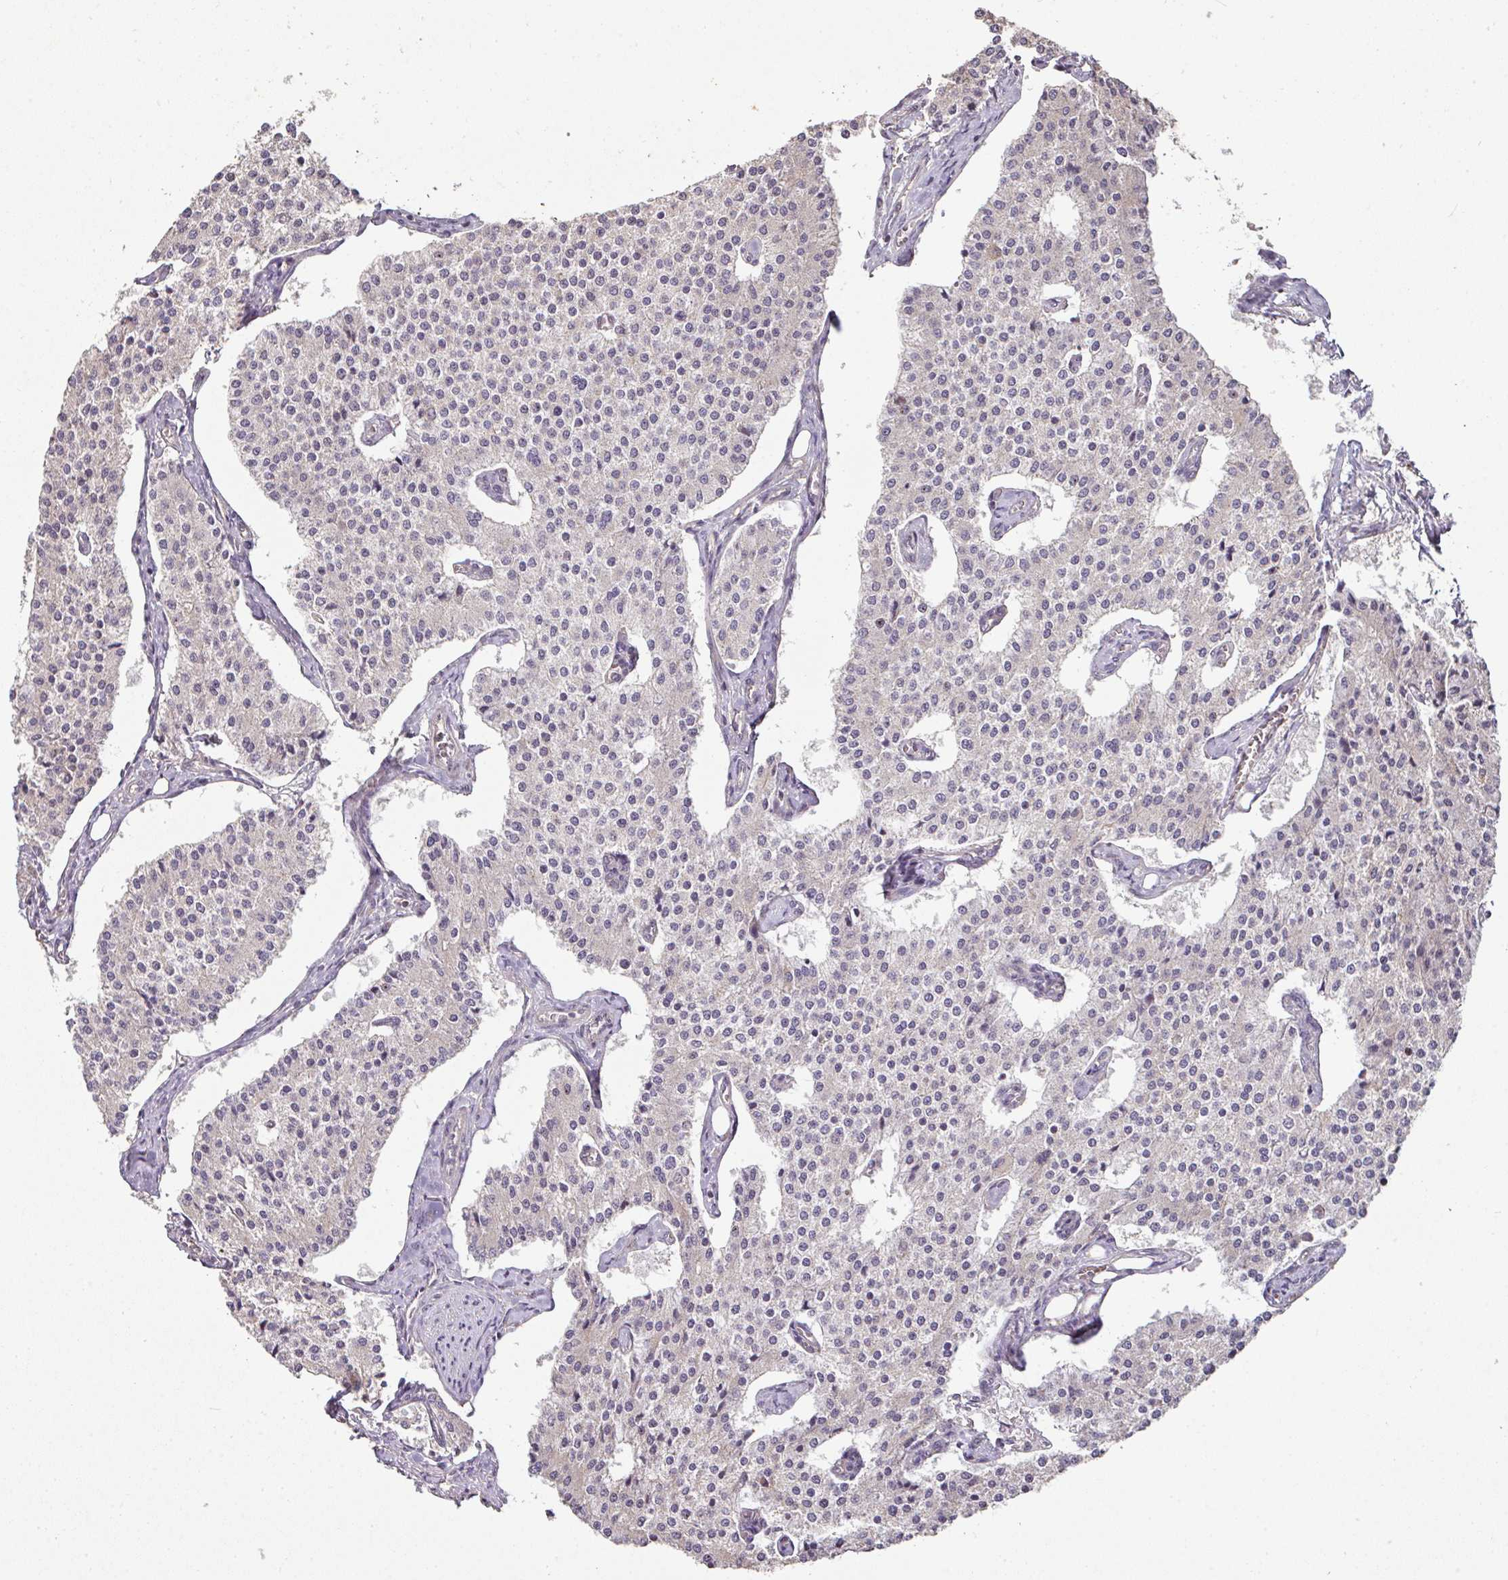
{"staining": {"intensity": "negative", "quantity": "none", "location": "none"}, "tissue": "carcinoid", "cell_type": "Tumor cells", "image_type": "cancer", "snomed": [{"axis": "morphology", "description": "Carcinoid, malignant, NOS"}, {"axis": "topography", "description": "Colon"}], "caption": "Tumor cells show no significant expression in carcinoid (malignant).", "gene": "MYOM2", "patient": {"sex": "female", "age": 52}}